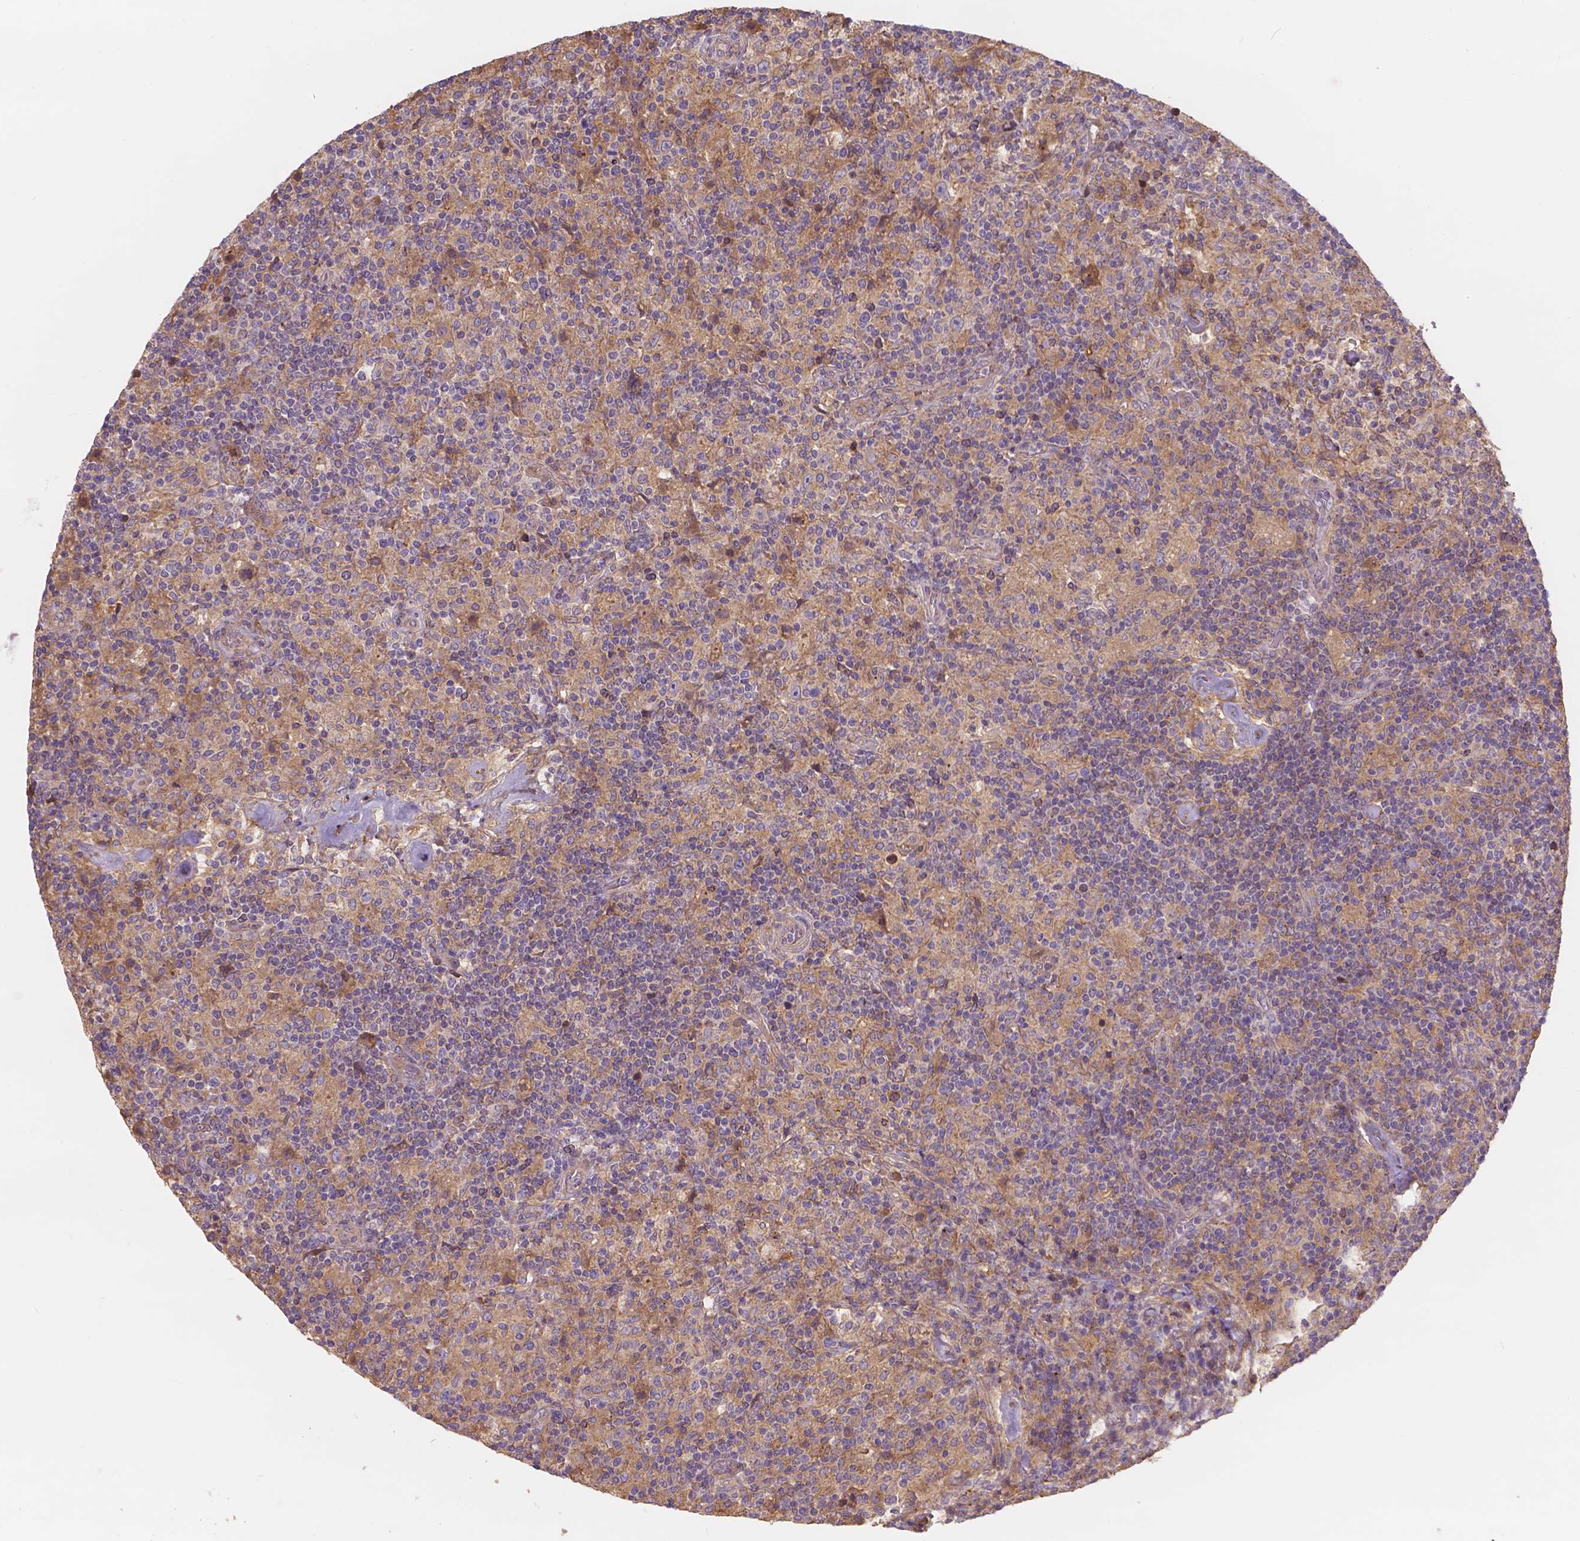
{"staining": {"intensity": "moderate", "quantity": ">75%", "location": "cytoplasmic/membranous"}, "tissue": "lymphoma", "cell_type": "Tumor cells", "image_type": "cancer", "snomed": [{"axis": "morphology", "description": "Hodgkin's disease, NOS"}, {"axis": "topography", "description": "Lymph node"}], "caption": "IHC (DAB) staining of Hodgkin's disease demonstrates moderate cytoplasmic/membranous protein expression in about >75% of tumor cells.", "gene": "CDK10", "patient": {"sex": "male", "age": 70}}